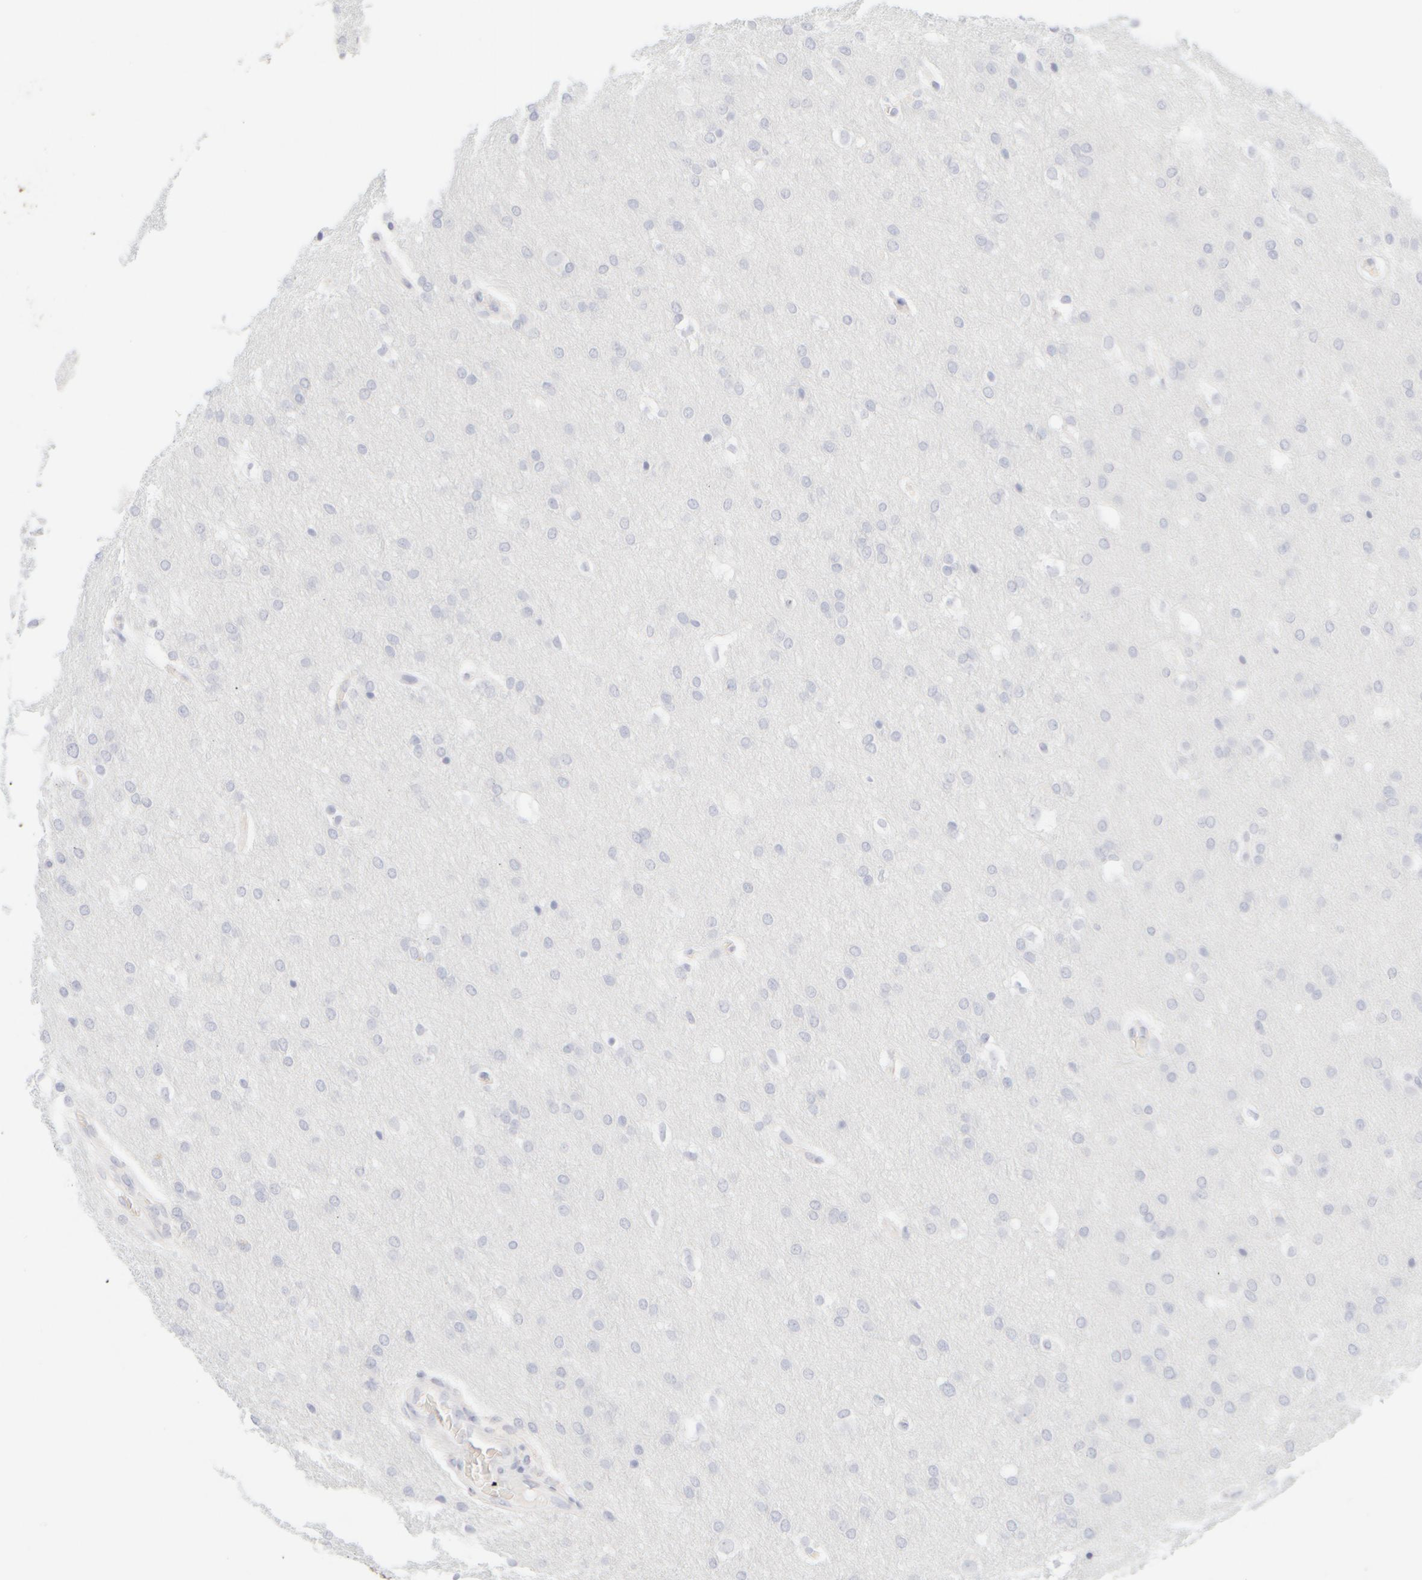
{"staining": {"intensity": "negative", "quantity": "none", "location": "none"}, "tissue": "glioma", "cell_type": "Tumor cells", "image_type": "cancer", "snomed": [{"axis": "morphology", "description": "Glioma, malignant, Low grade"}, {"axis": "topography", "description": "Brain"}], "caption": "Immunohistochemical staining of human glioma displays no significant positivity in tumor cells.", "gene": "KRT15", "patient": {"sex": "female", "age": 37}}